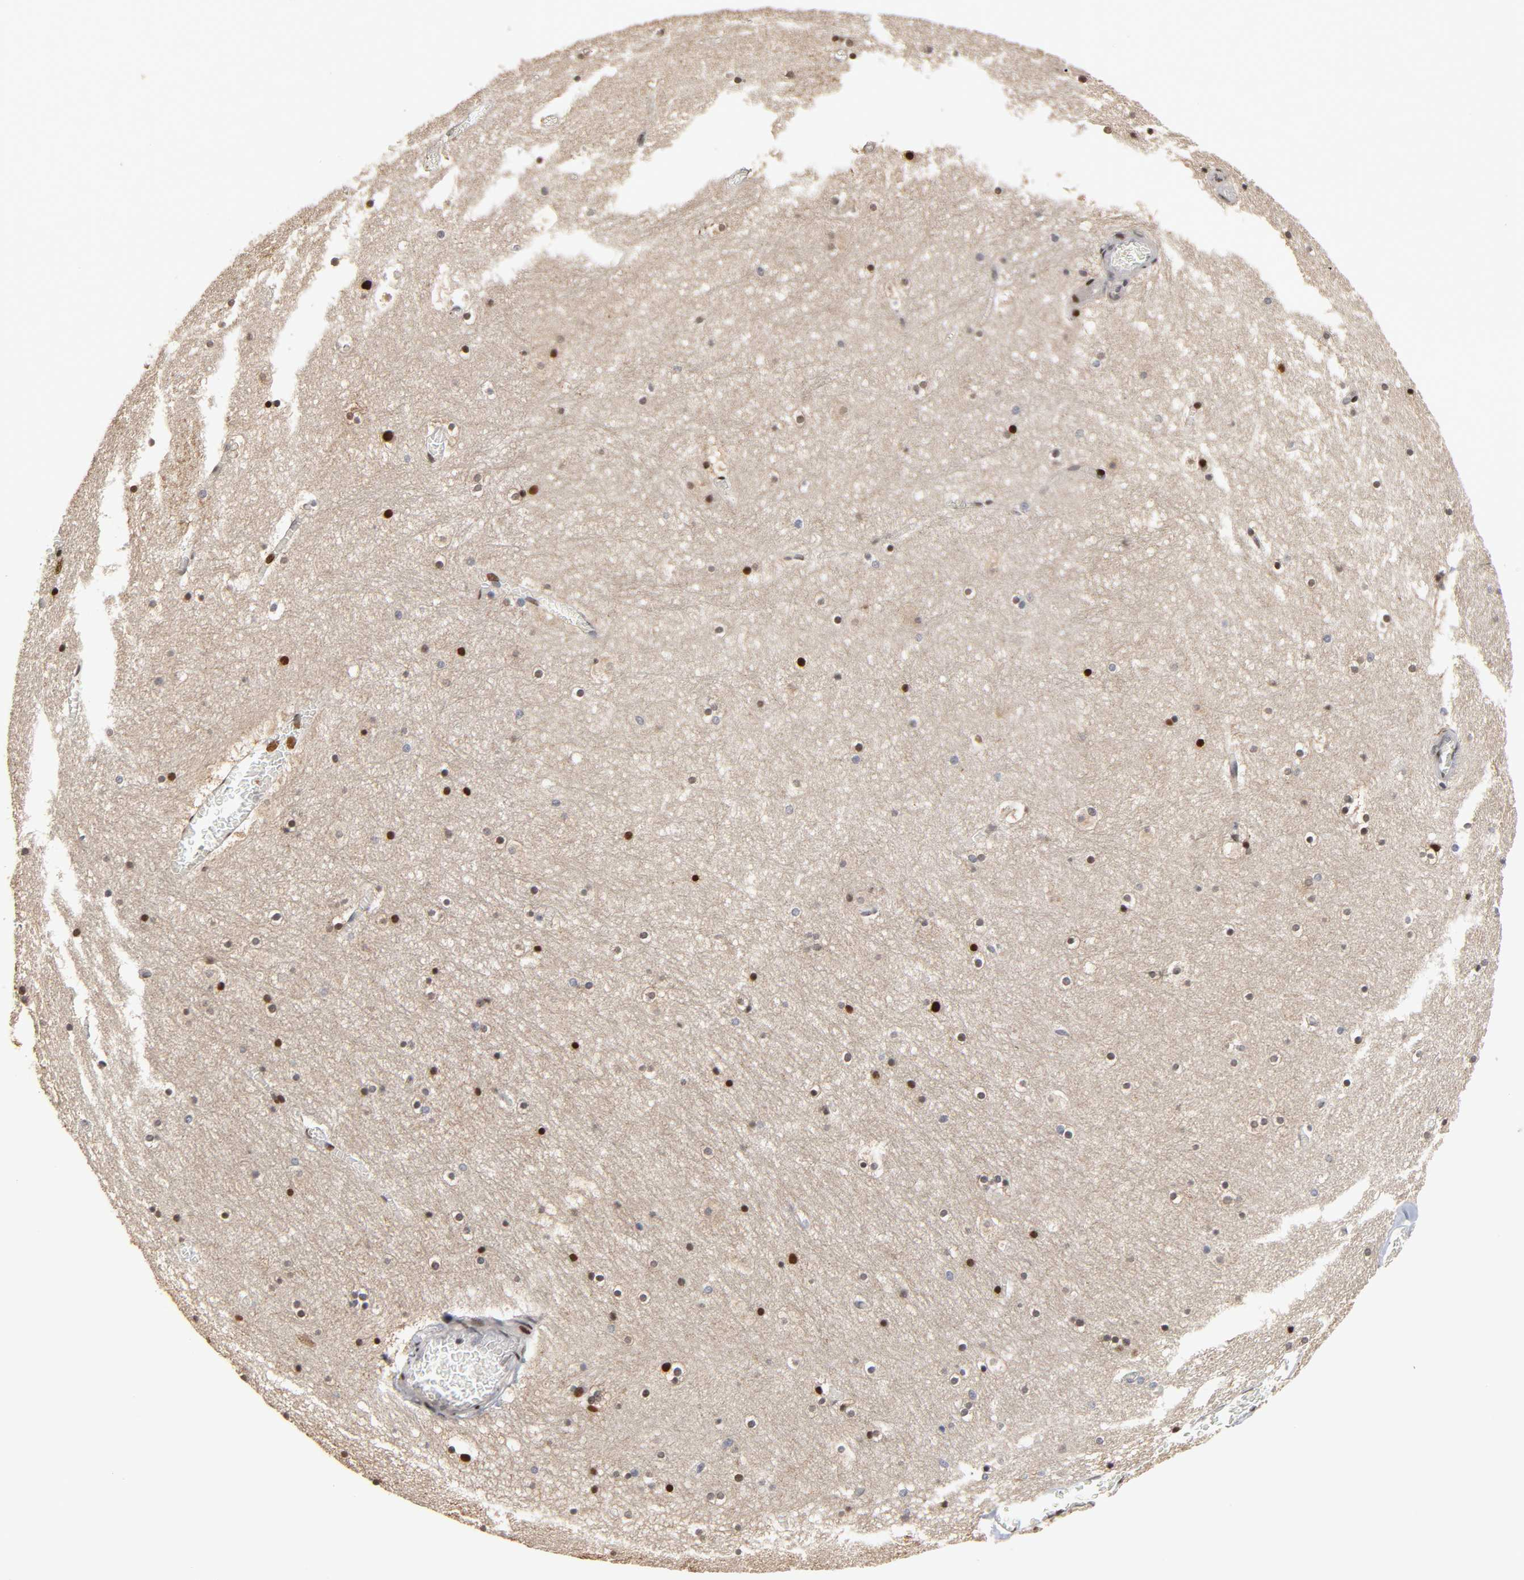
{"staining": {"intensity": "moderate", "quantity": "25%-75%", "location": "nuclear"}, "tissue": "hippocampus", "cell_type": "Glial cells", "image_type": "normal", "snomed": [{"axis": "morphology", "description": "Normal tissue, NOS"}, {"axis": "topography", "description": "Hippocampus"}], "caption": "Brown immunohistochemical staining in normal human hippocampus demonstrates moderate nuclear positivity in about 25%-75% of glial cells.", "gene": "HTR1E", "patient": {"sex": "male", "age": 45}}